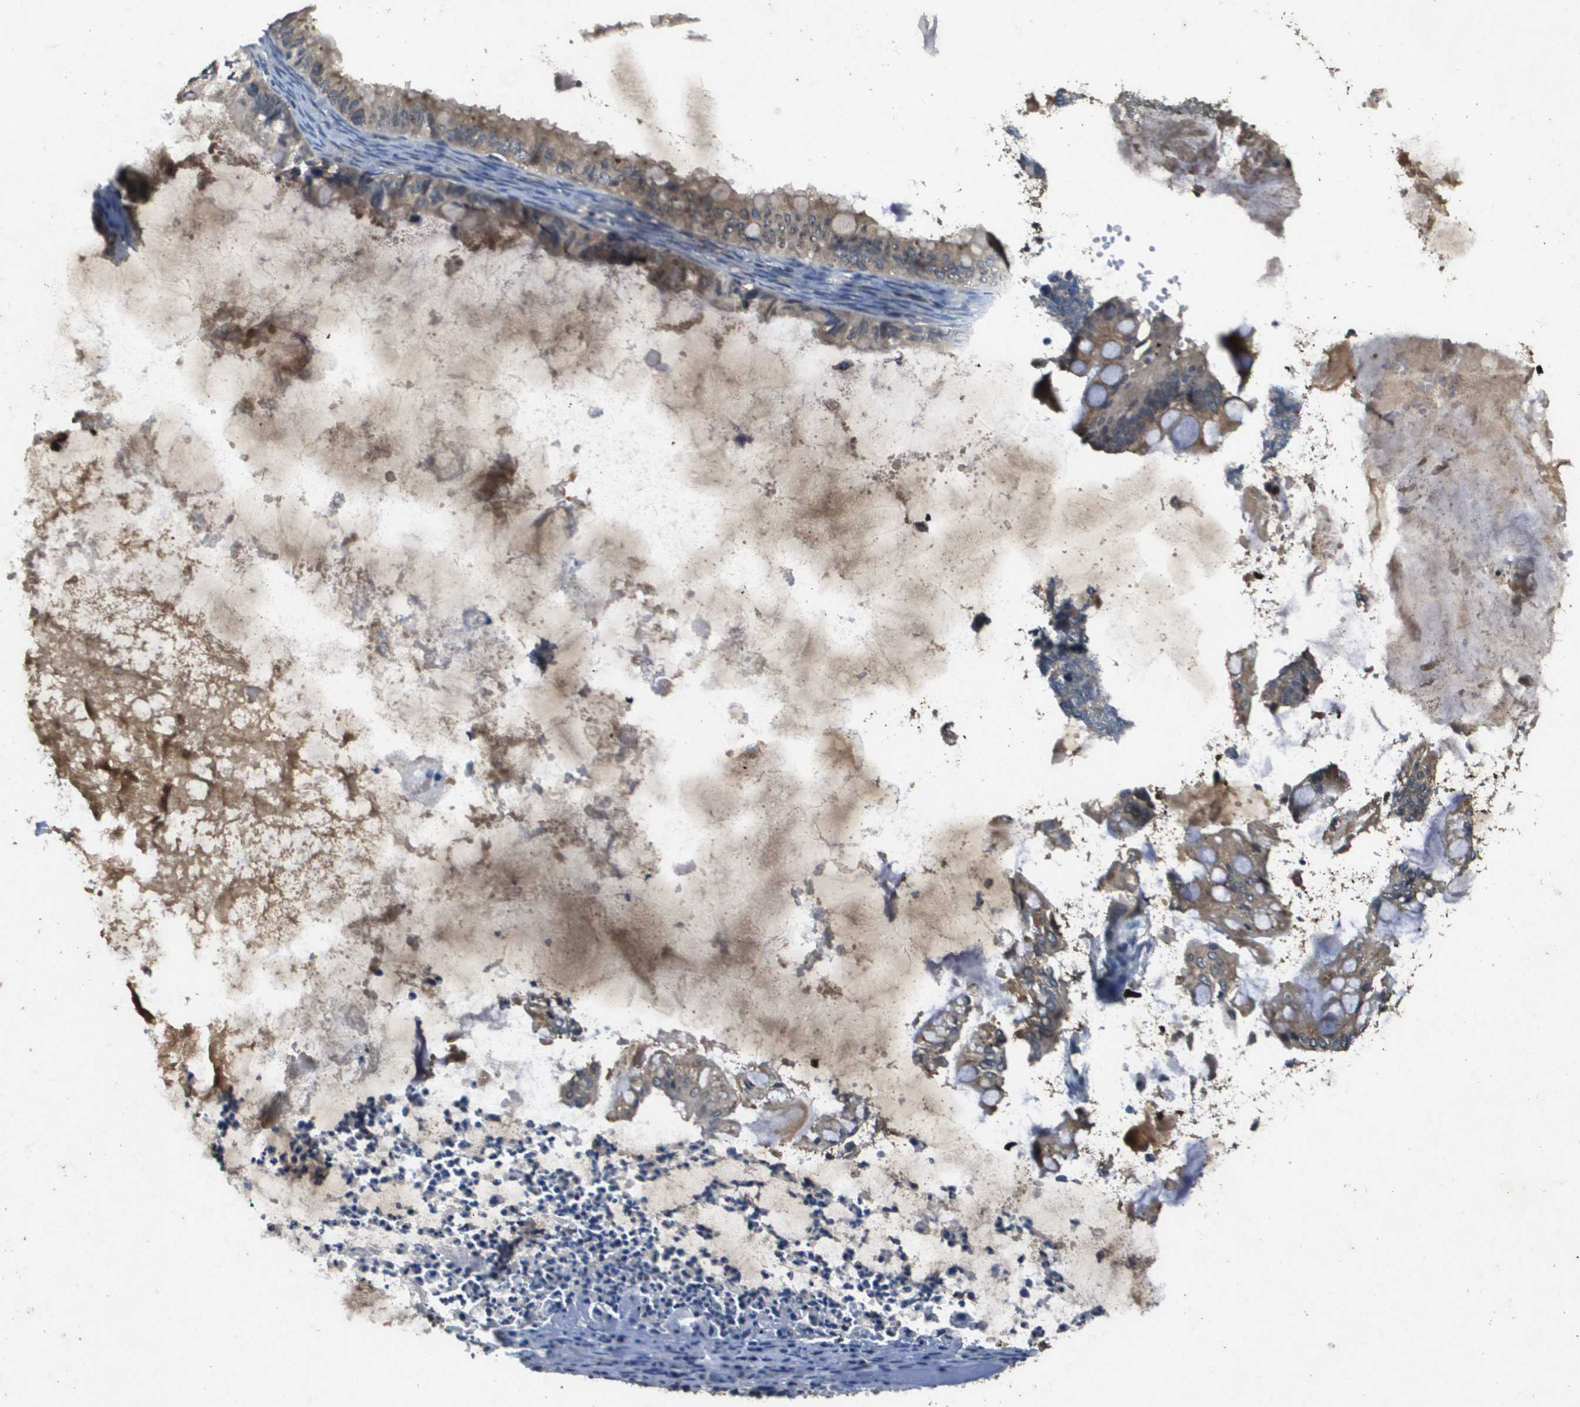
{"staining": {"intensity": "moderate", "quantity": ">75%", "location": "cytoplasmic/membranous"}, "tissue": "ovarian cancer", "cell_type": "Tumor cells", "image_type": "cancer", "snomed": [{"axis": "morphology", "description": "Cystadenocarcinoma, mucinous, NOS"}, {"axis": "topography", "description": "Ovary"}], "caption": "Protein staining of ovarian mucinous cystadenocarcinoma tissue reveals moderate cytoplasmic/membranous positivity in about >75% of tumor cells. (Brightfield microscopy of DAB IHC at high magnification).", "gene": "PGAP3", "patient": {"sex": "female", "age": 80}}